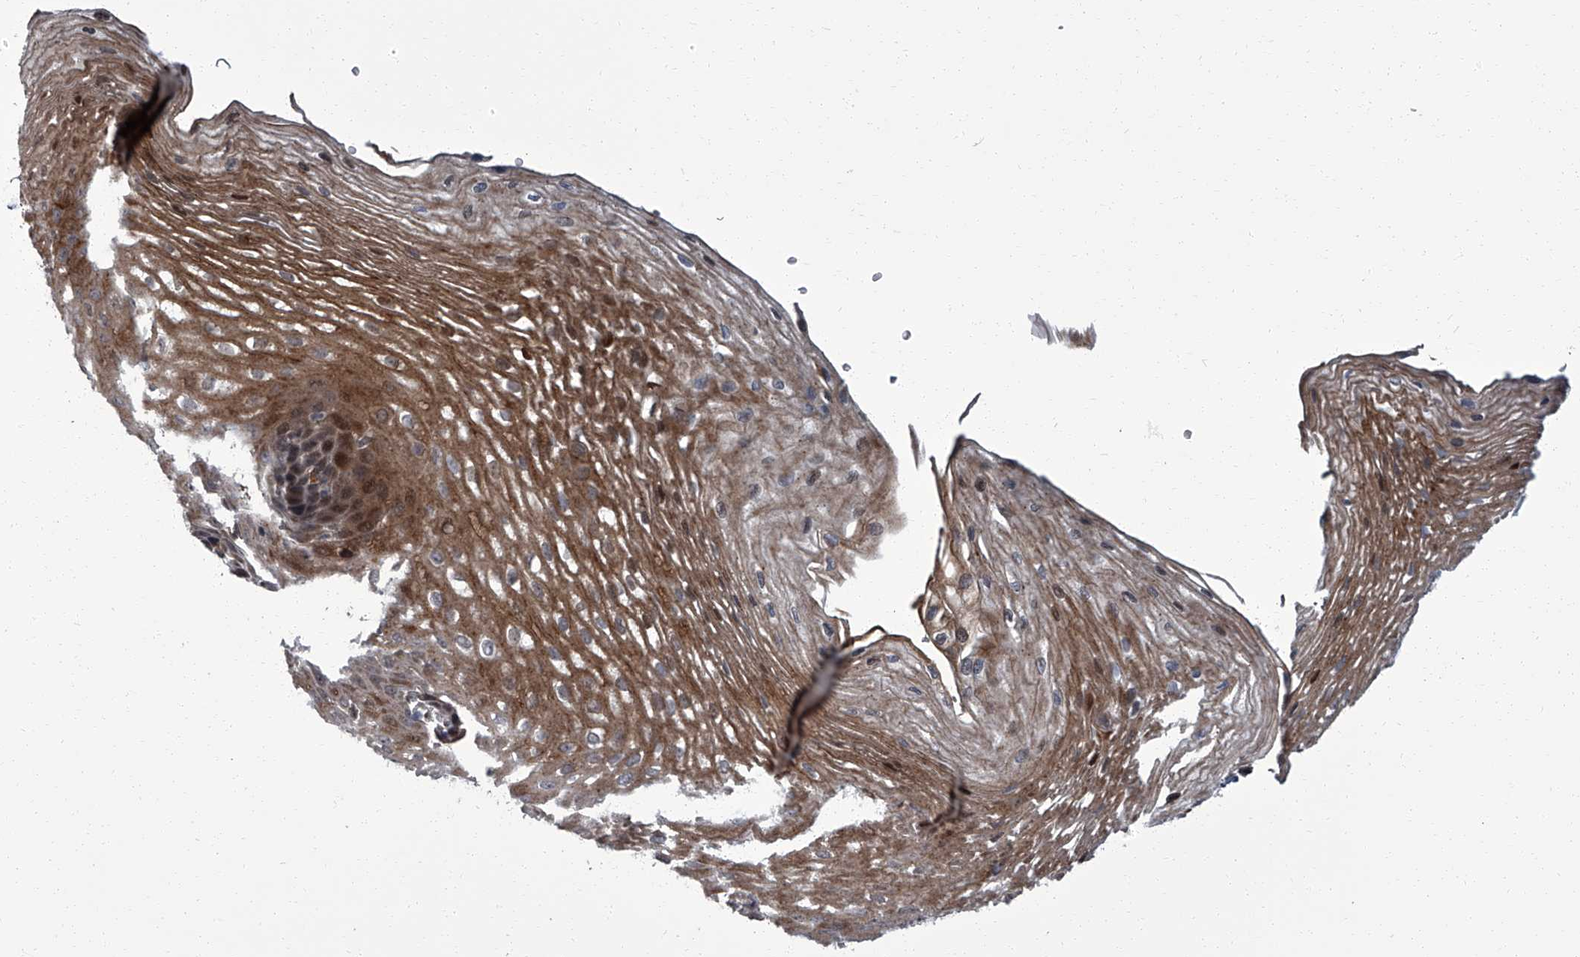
{"staining": {"intensity": "moderate", "quantity": ">75%", "location": "cytoplasmic/membranous,nuclear"}, "tissue": "esophagus", "cell_type": "Squamous epithelial cells", "image_type": "normal", "snomed": [{"axis": "morphology", "description": "Normal tissue, NOS"}, {"axis": "topography", "description": "Esophagus"}], "caption": "IHC photomicrograph of normal esophagus: human esophagus stained using immunohistochemistry (IHC) demonstrates medium levels of moderate protein expression localized specifically in the cytoplasmic/membranous,nuclear of squamous epithelial cells, appearing as a cytoplasmic/membranous,nuclear brown color.", "gene": "ZNF274", "patient": {"sex": "female", "age": 66}}